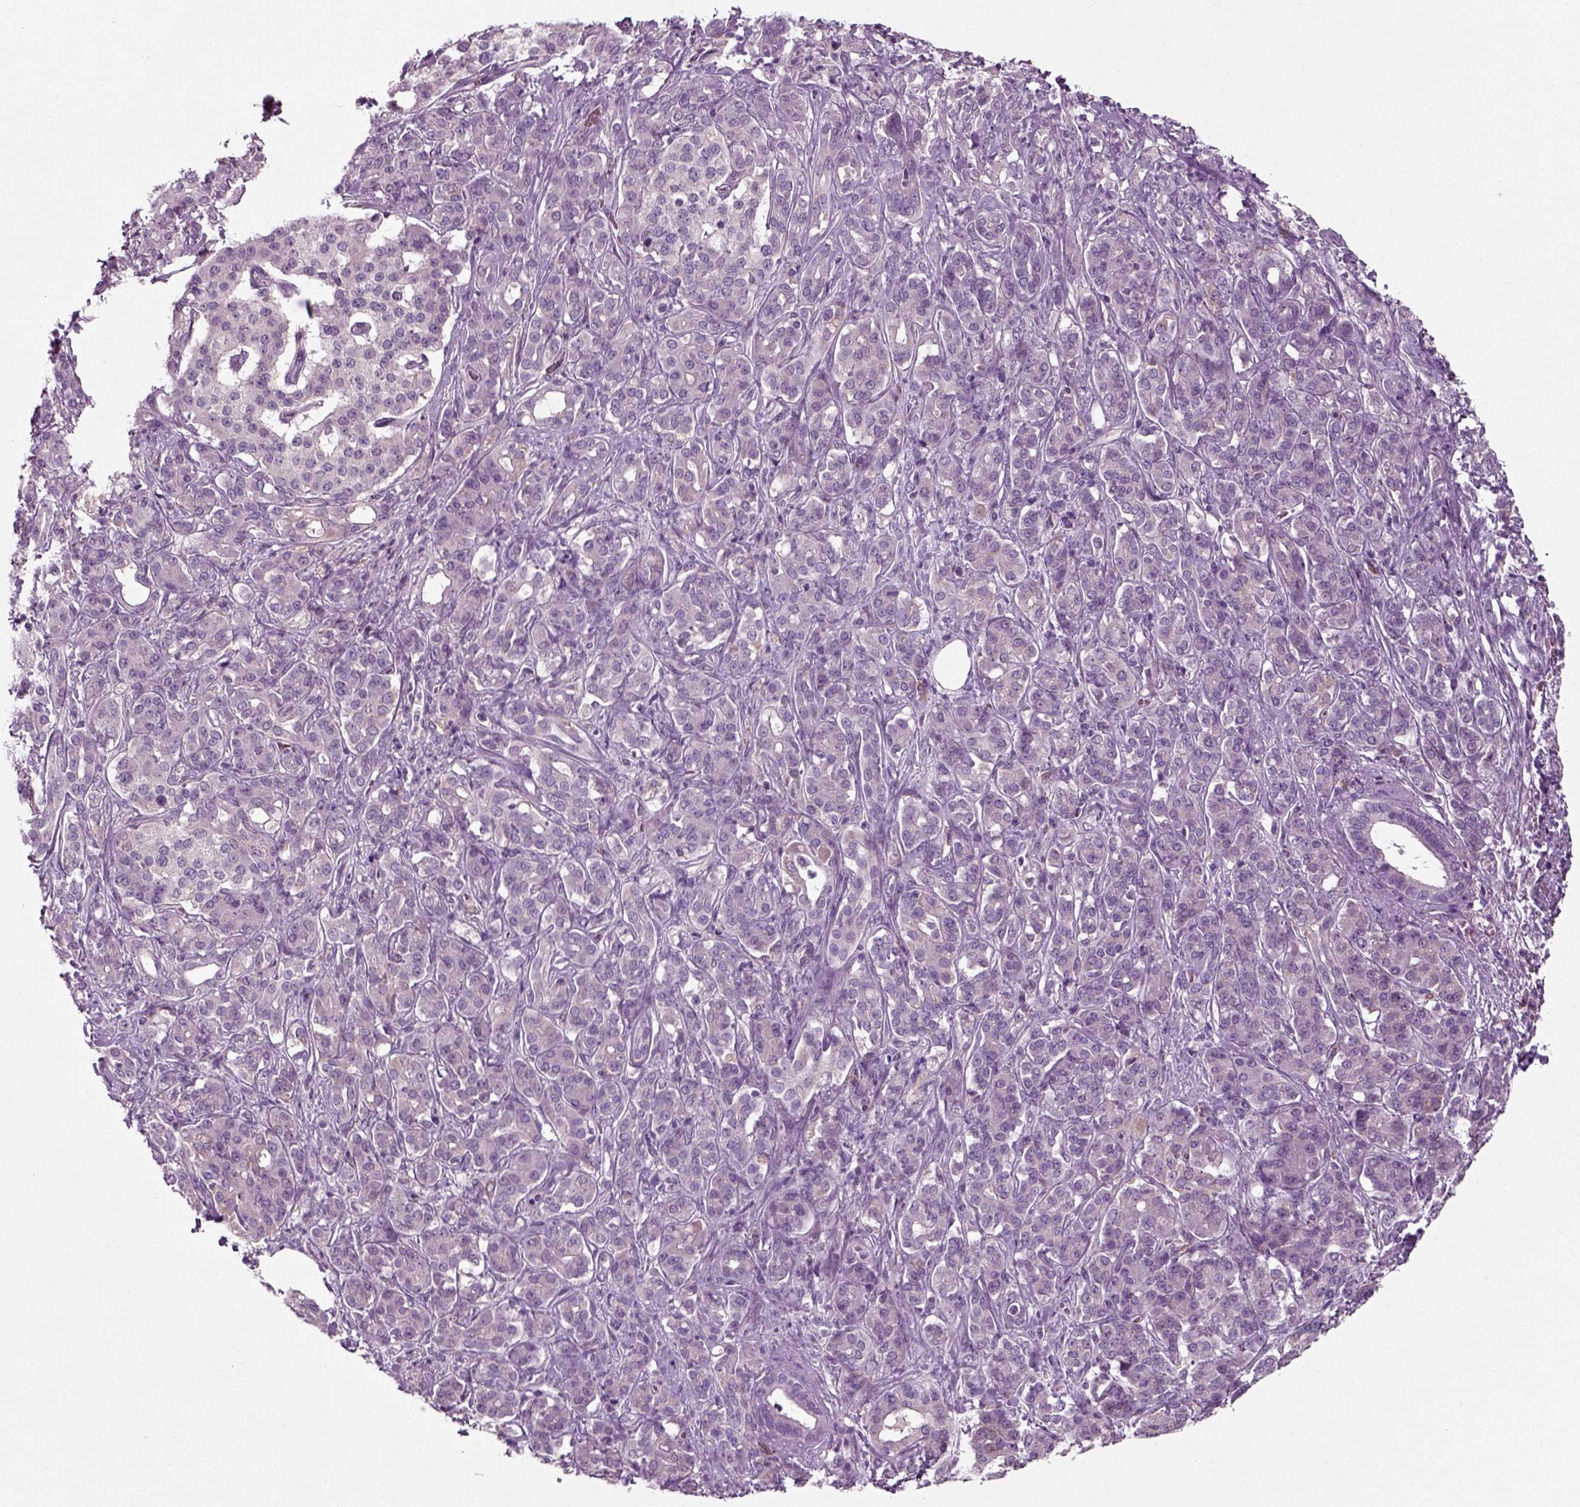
{"staining": {"intensity": "negative", "quantity": "none", "location": "none"}, "tissue": "pancreatic cancer", "cell_type": "Tumor cells", "image_type": "cancer", "snomed": [{"axis": "morphology", "description": "Normal tissue, NOS"}, {"axis": "morphology", "description": "Inflammation, NOS"}, {"axis": "morphology", "description": "Adenocarcinoma, NOS"}, {"axis": "topography", "description": "Pancreas"}], "caption": "Immunohistochemistry histopathology image of neoplastic tissue: human pancreatic cancer (adenocarcinoma) stained with DAB (3,3'-diaminobenzidine) displays no significant protein staining in tumor cells. (DAB (3,3'-diaminobenzidine) immunohistochemistry with hematoxylin counter stain).", "gene": "RND2", "patient": {"sex": "male", "age": 57}}